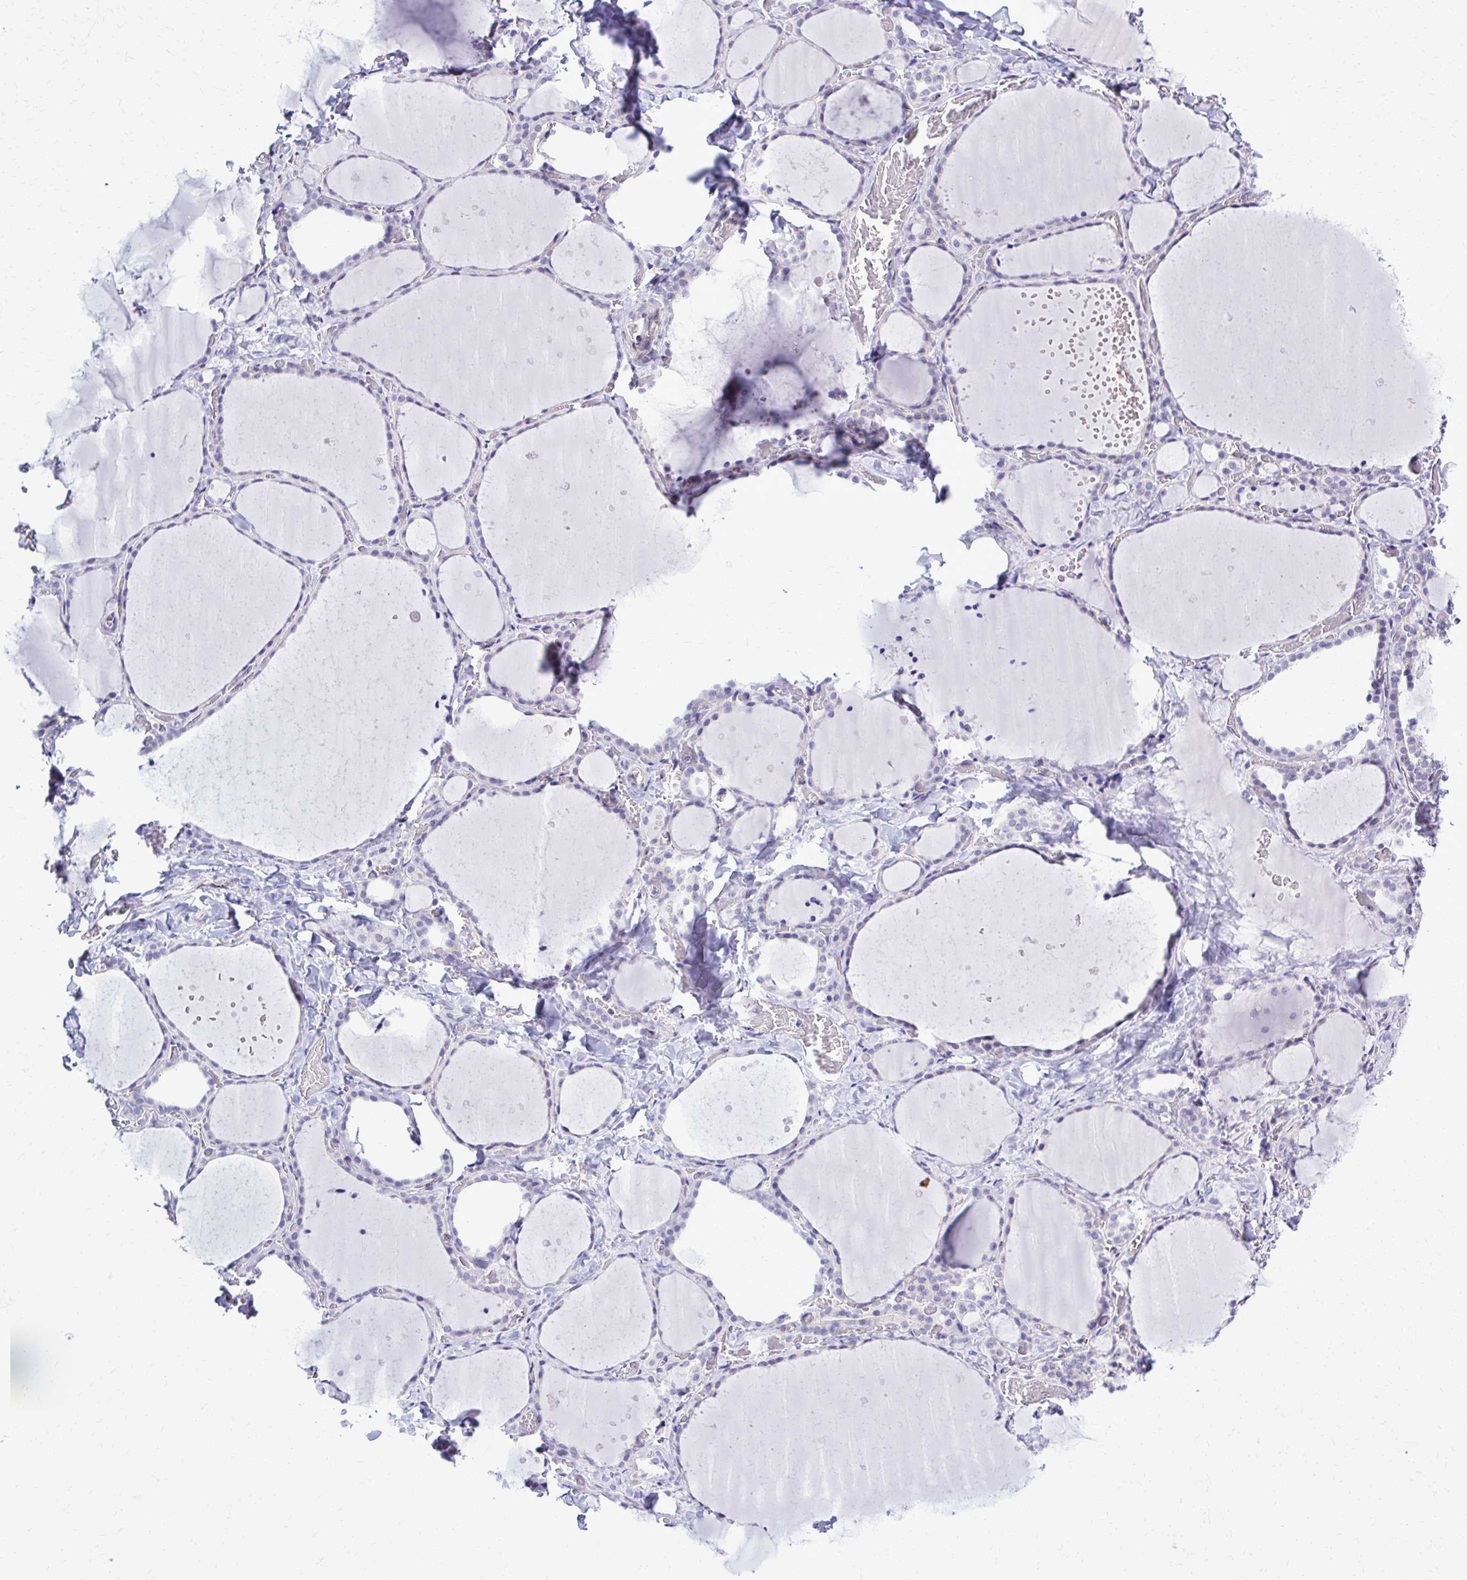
{"staining": {"intensity": "negative", "quantity": "none", "location": "none"}, "tissue": "thyroid gland", "cell_type": "Glandular cells", "image_type": "normal", "snomed": [{"axis": "morphology", "description": "Normal tissue, NOS"}, {"axis": "topography", "description": "Thyroid gland"}], "caption": "Immunohistochemistry of unremarkable thyroid gland displays no staining in glandular cells.", "gene": "RASL11B", "patient": {"sex": "female", "age": 36}}